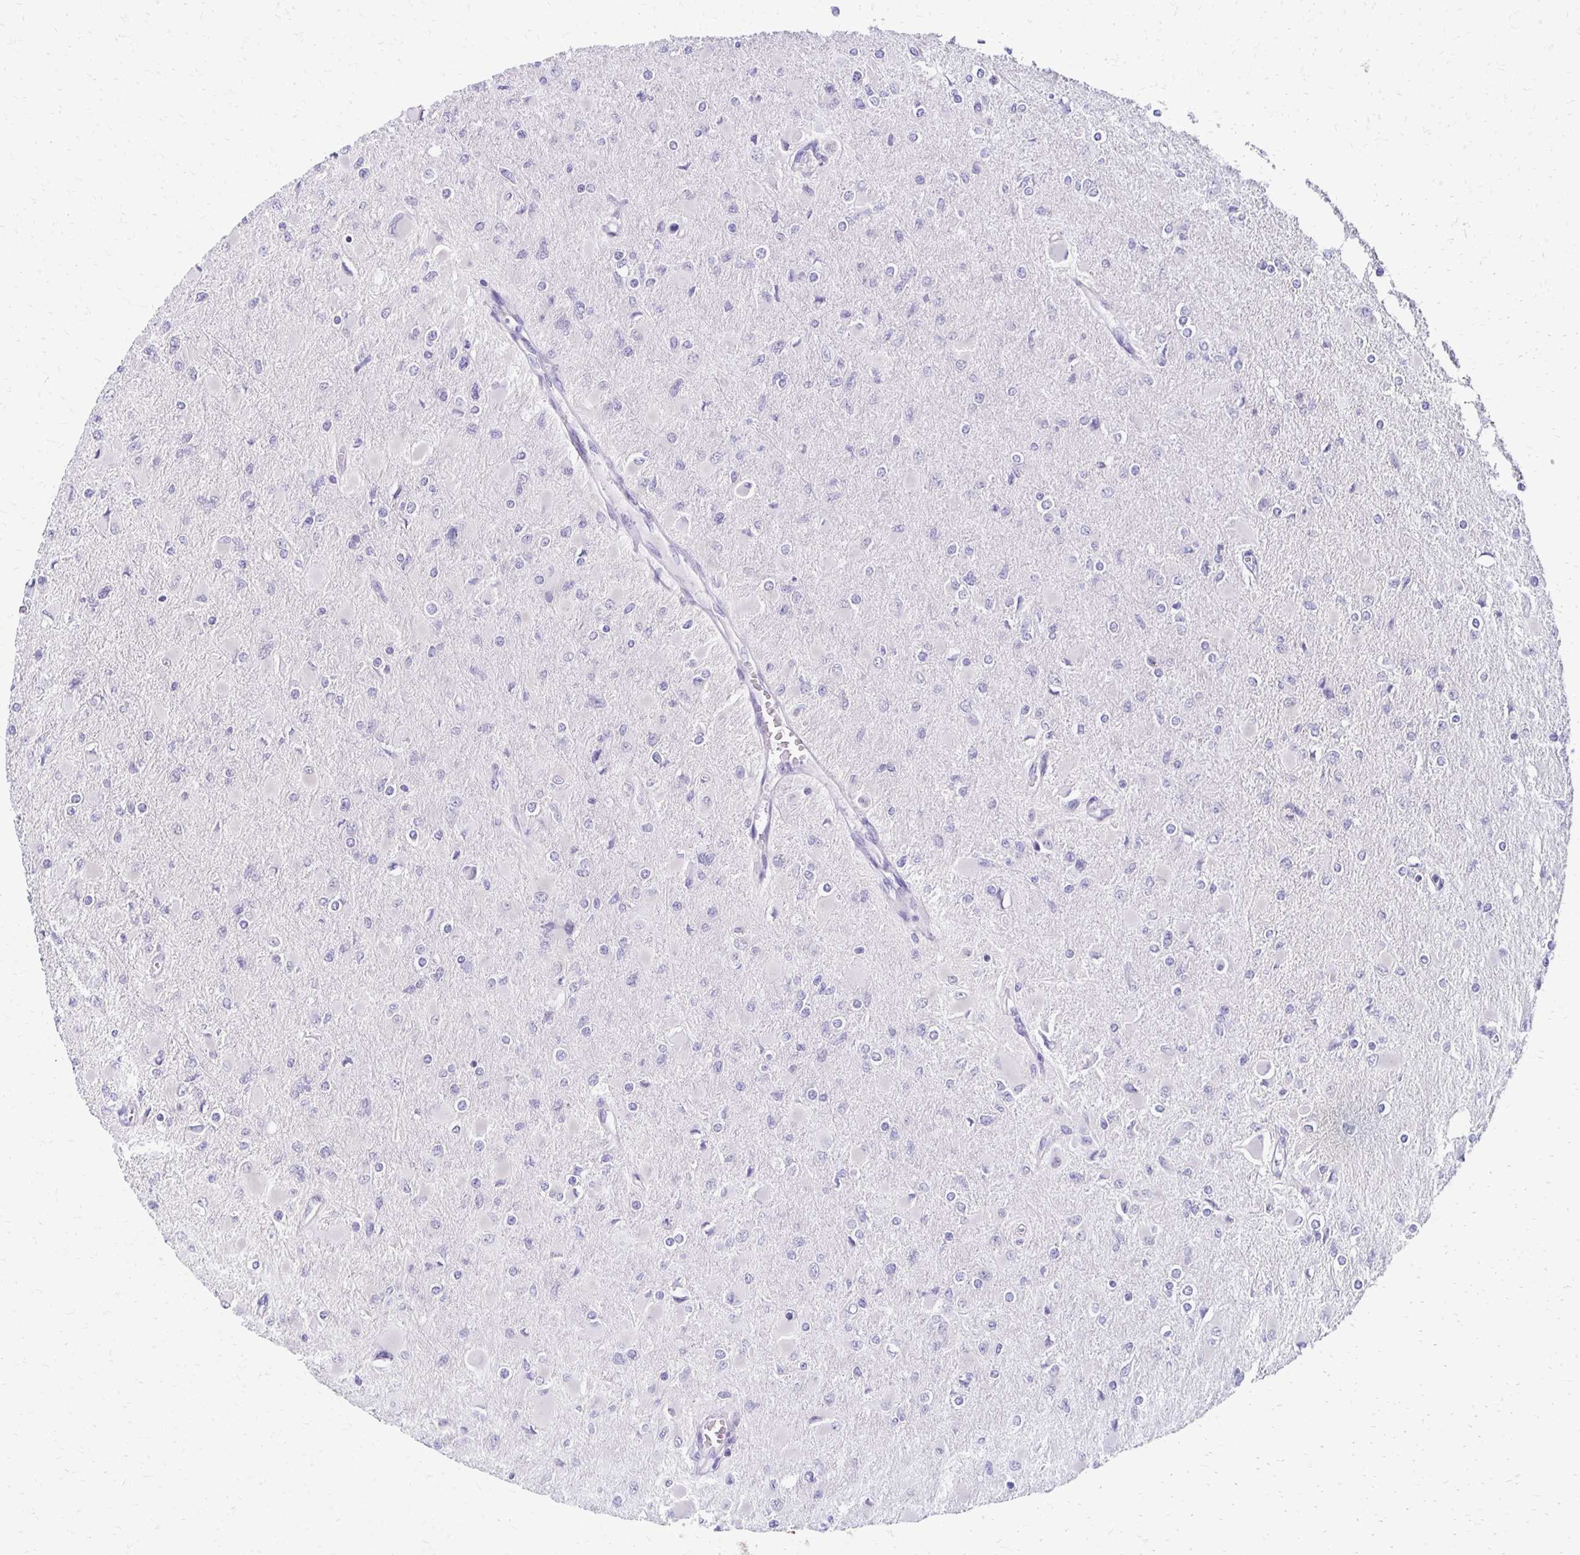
{"staining": {"intensity": "negative", "quantity": "none", "location": "none"}, "tissue": "glioma", "cell_type": "Tumor cells", "image_type": "cancer", "snomed": [{"axis": "morphology", "description": "Glioma, malignant, High grade"}, {"axis": "topography", "description": "Cerebral cortex"}], "caption": "This photomicrograph is of malignant high-grade glioma stained with immunohistochemistry (IHC) to label a protein in brown with the nuclei are counter-stained blue. There is no positivity in tumor cells.", "gene": "C1QTNF2", "patient": {"sex": "female", "age": 36}}